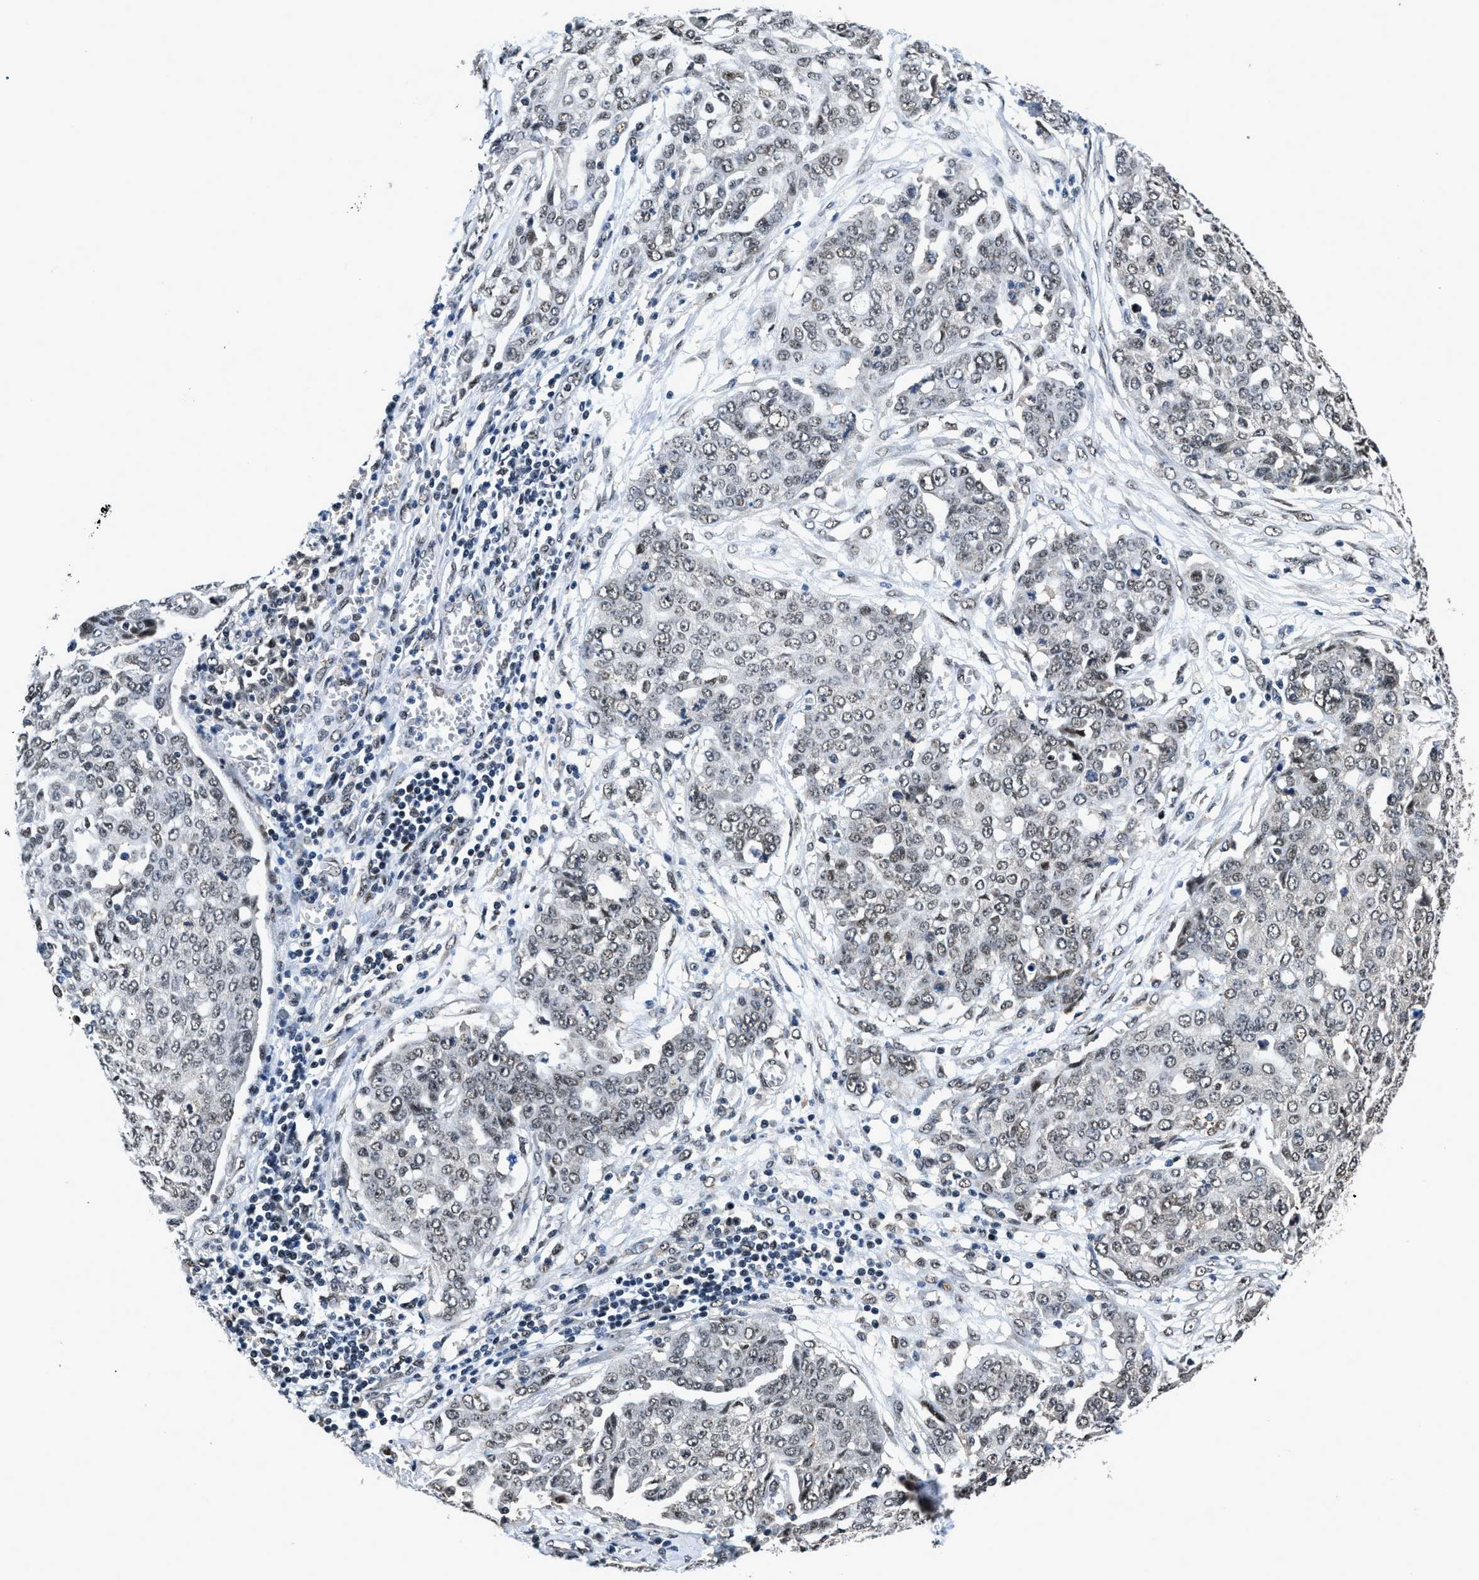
{"staining": {"intensity": "moderate", "quantity": ">75%", "location": "nuclear"}, "tissue": "ovarian cancer", "cell_type": "Tumor cells", "image_type": "cancer", "snomed": [{"axis": "morphology", "description": "Cystadenocarcinoma, serous, NOS"}, {"axis": "topography", "description": "Soft tissue"}, {"axis": "topography", "description": "Ovary"}], "caption": "Human ovarian serous cystadenocarcinoma stained with a protein marker shows moderate staining in tumor cells.", "gene": "HNRNPH2", "patient": {"sex": "female", "age": 57}}